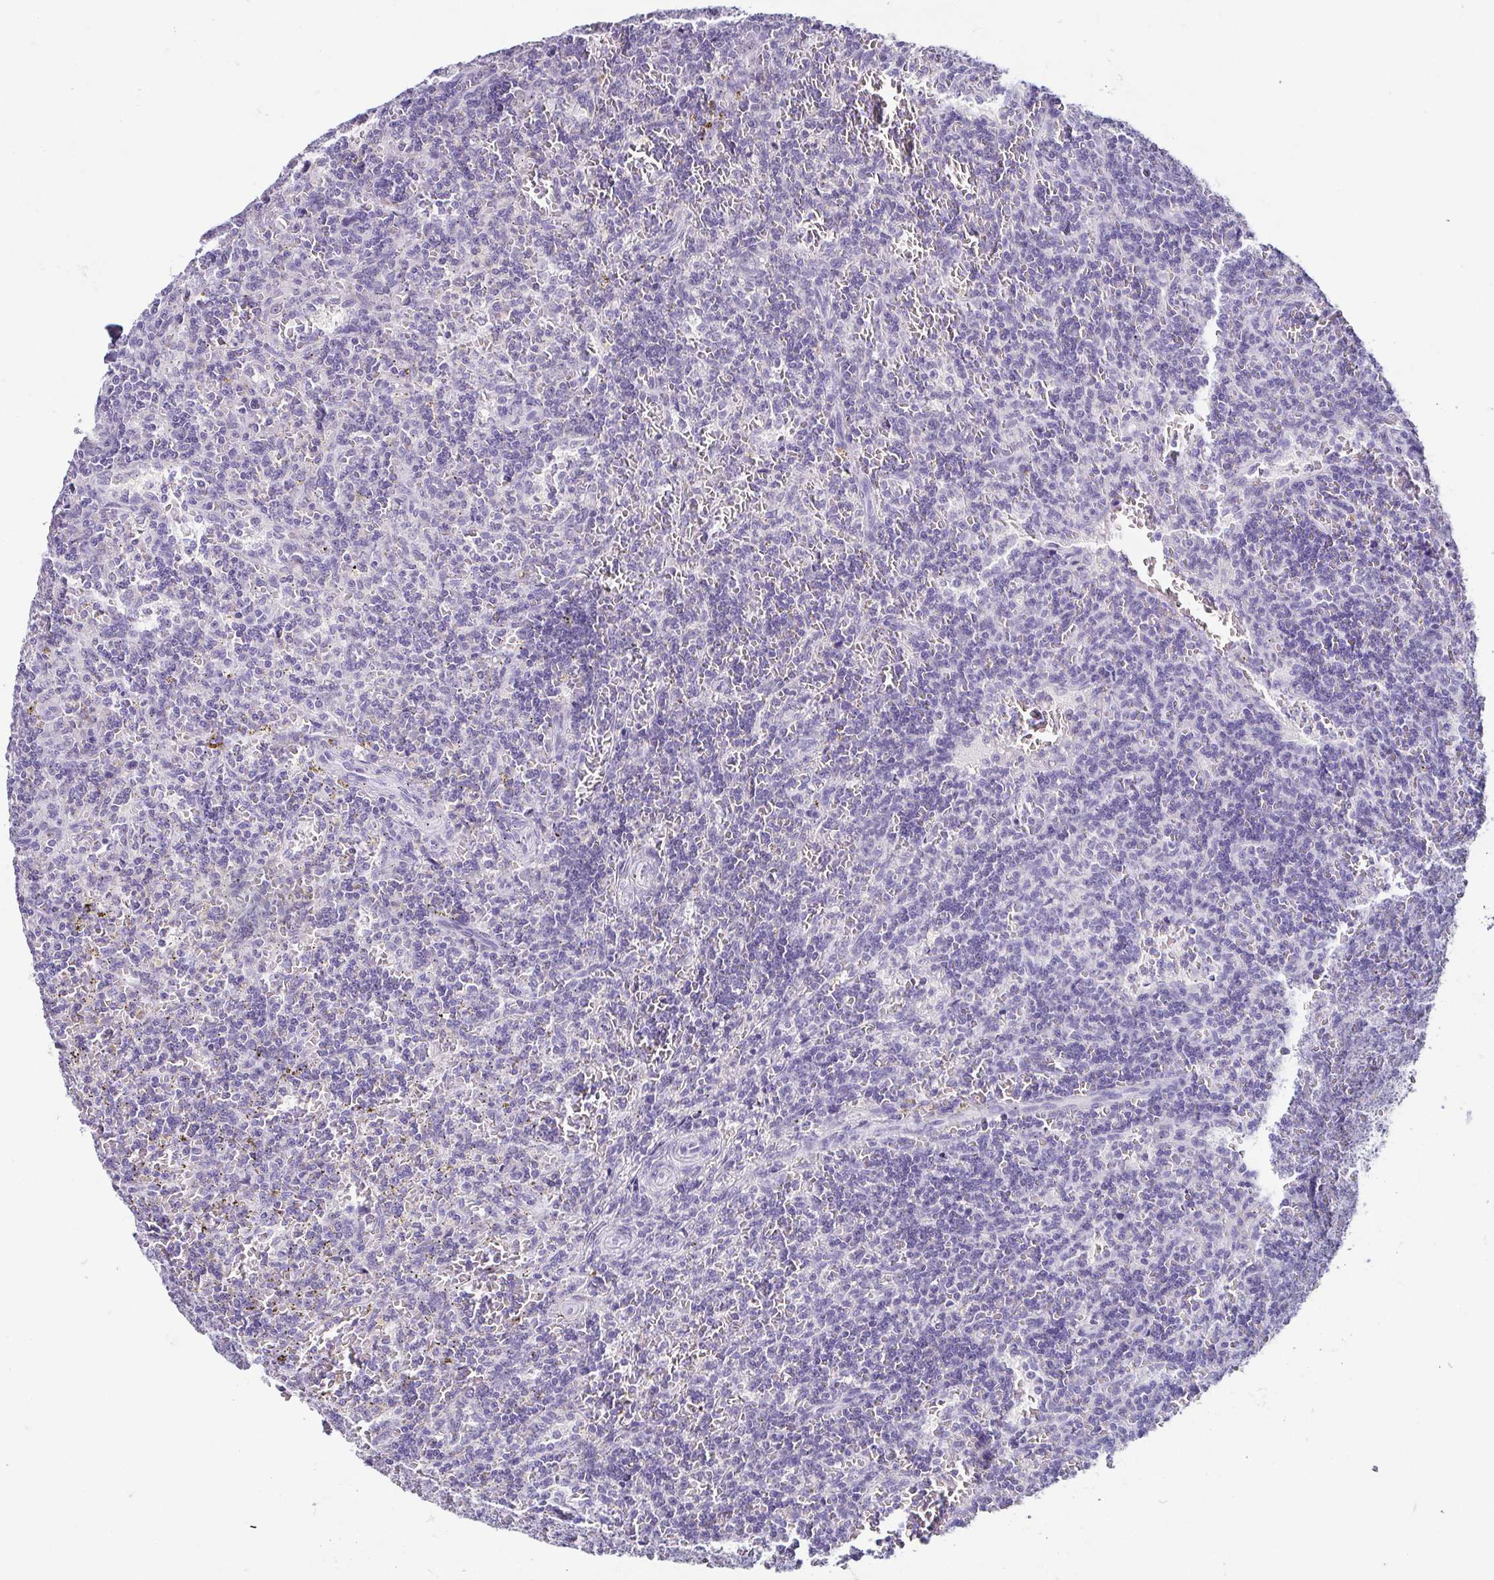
{"staining": {"intensity": "negative", "quantity": "none", "location": "none"}, "tissue": "lymphoma", "cell_type": "Tumor cells", "image_type": "cancer", "snomed": [{"axis": "morphology", "description": "Malignant lymphoma, non-Hodgkin's type, Low grade"}, {"axis": "topography", "description": "Spleen"}], "caption": "This is a histopathology image of IHC staining of malignant lymphoma, non-Hodgkin's type (low-grade), which shows no staining in tumor cells.", "gene": "TP73", "patient": {"sex": "male", "age": 73}}